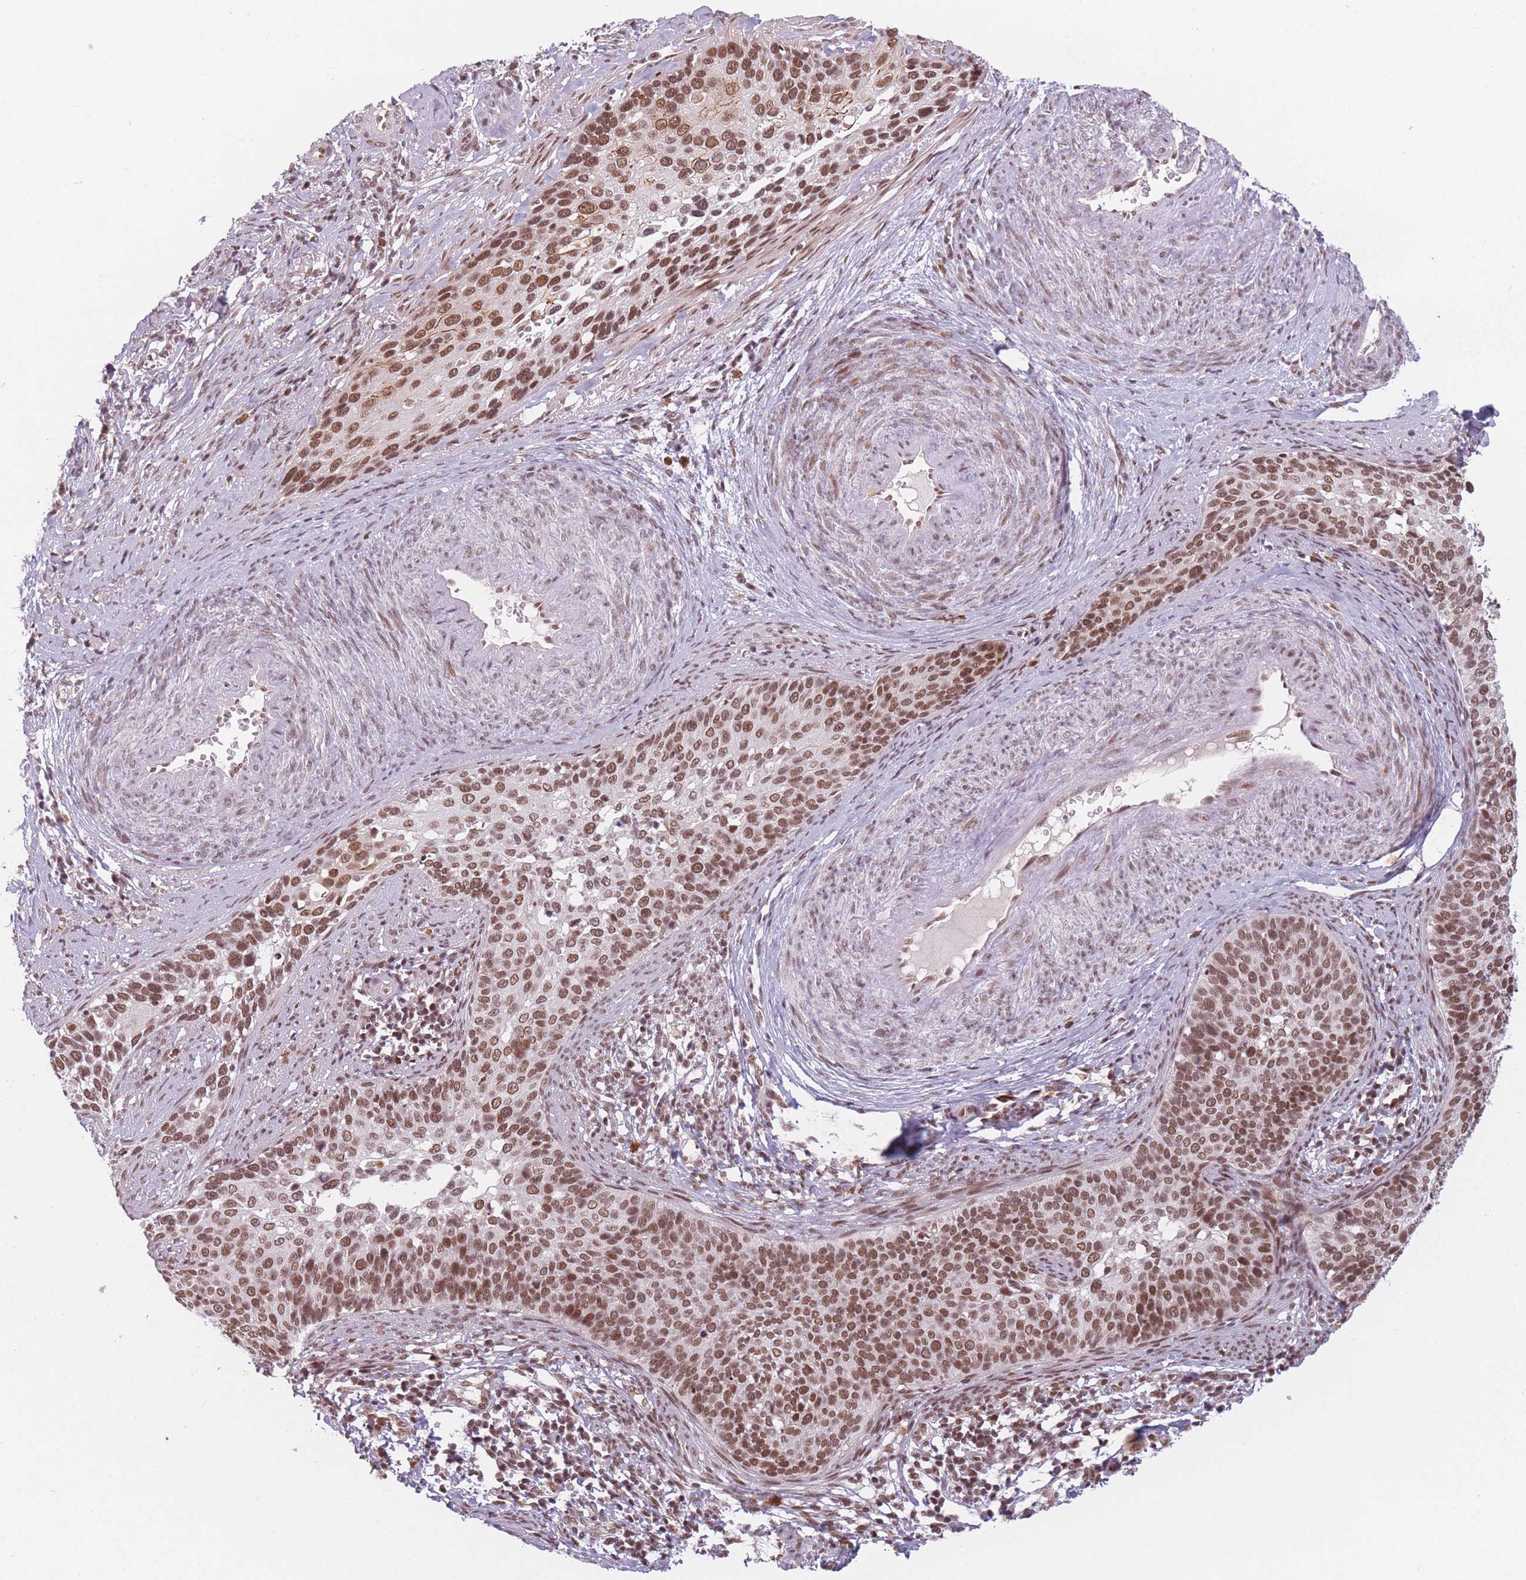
{"staining": {"intensity": "strong", "quantity": "25%-75%", "location": "cytoplasmic/membranous,nuclear"}, "tissue": "cervical cancer", "cell_type": "Tumor cells", "image_type": "cancer", "snomed": [{"axis": "morphology", "description": "Squamous cell carcinoma, NOS"}, {"axis": "topography", "description": "Cervix"}], "caption": "Strong cytoplasmic/membranous and nuclear positivity is identified in approximately 25%-75% of tumor cells in squamous cell carcinoma (cervical).", "gene": "SUPT6H", "patient": {"sex": "female", "age": 44}}